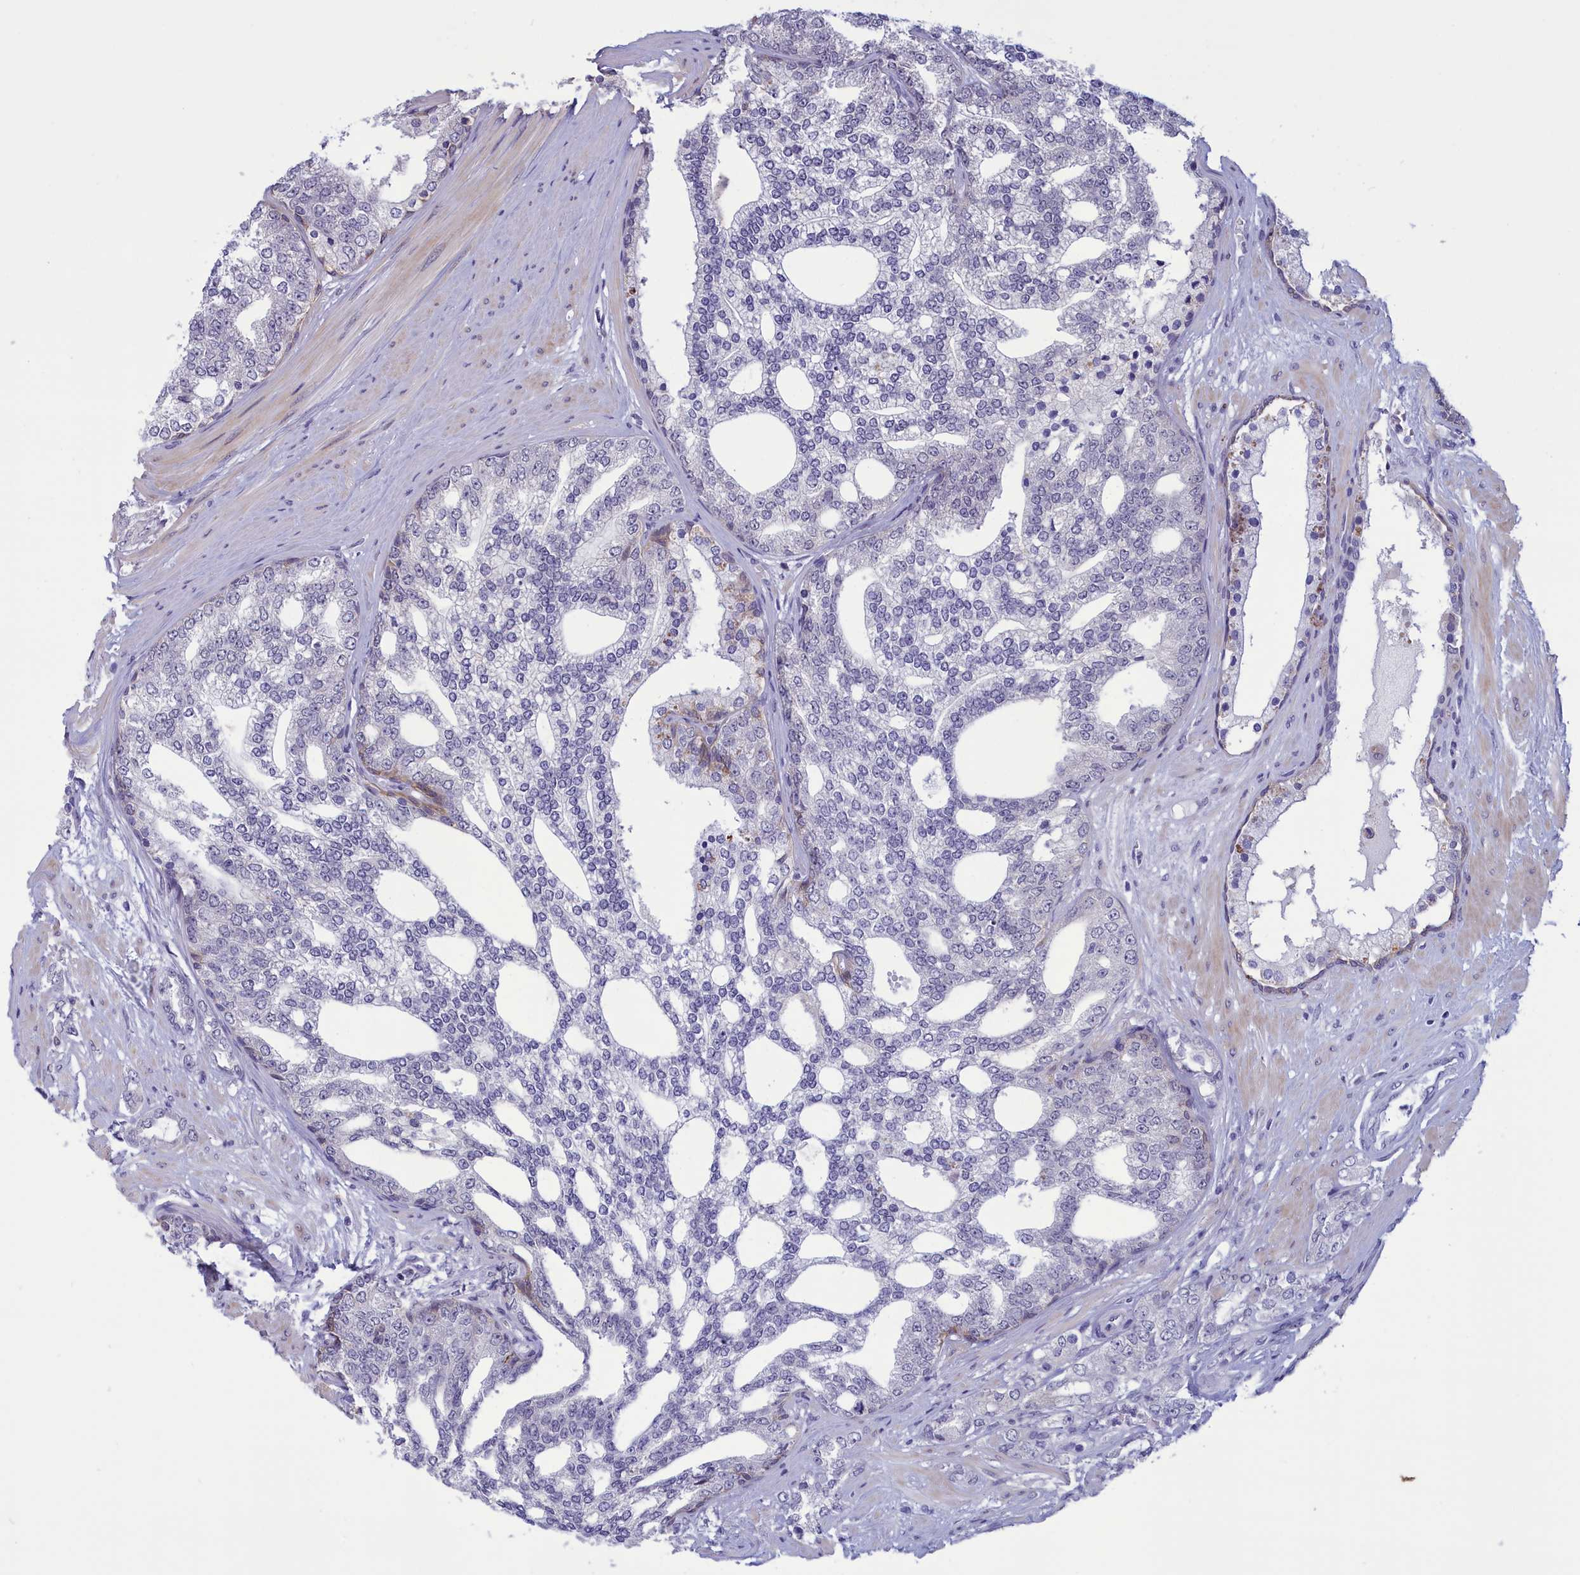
{"staining": {"intensity": "negative", "quantity": "none", "location": "none"}, "tissue": "prostate cancer", "cell_type": "Tumor cells", "image_type": "cancer", "snomed": [{"axis": "morphology", "description": "Adenocarcinoma, High grade"}, {"axis": "topography", "description": "Prostate"}], "caption": "Tumor cells are negative for brown protein staining in high-grade adenocarcinoma (prostate). (DAB immunohistochemistry with hematoxylin counter stain).", "gene": "ELOA2", "patient": {"sex": "male", "age": 64}}